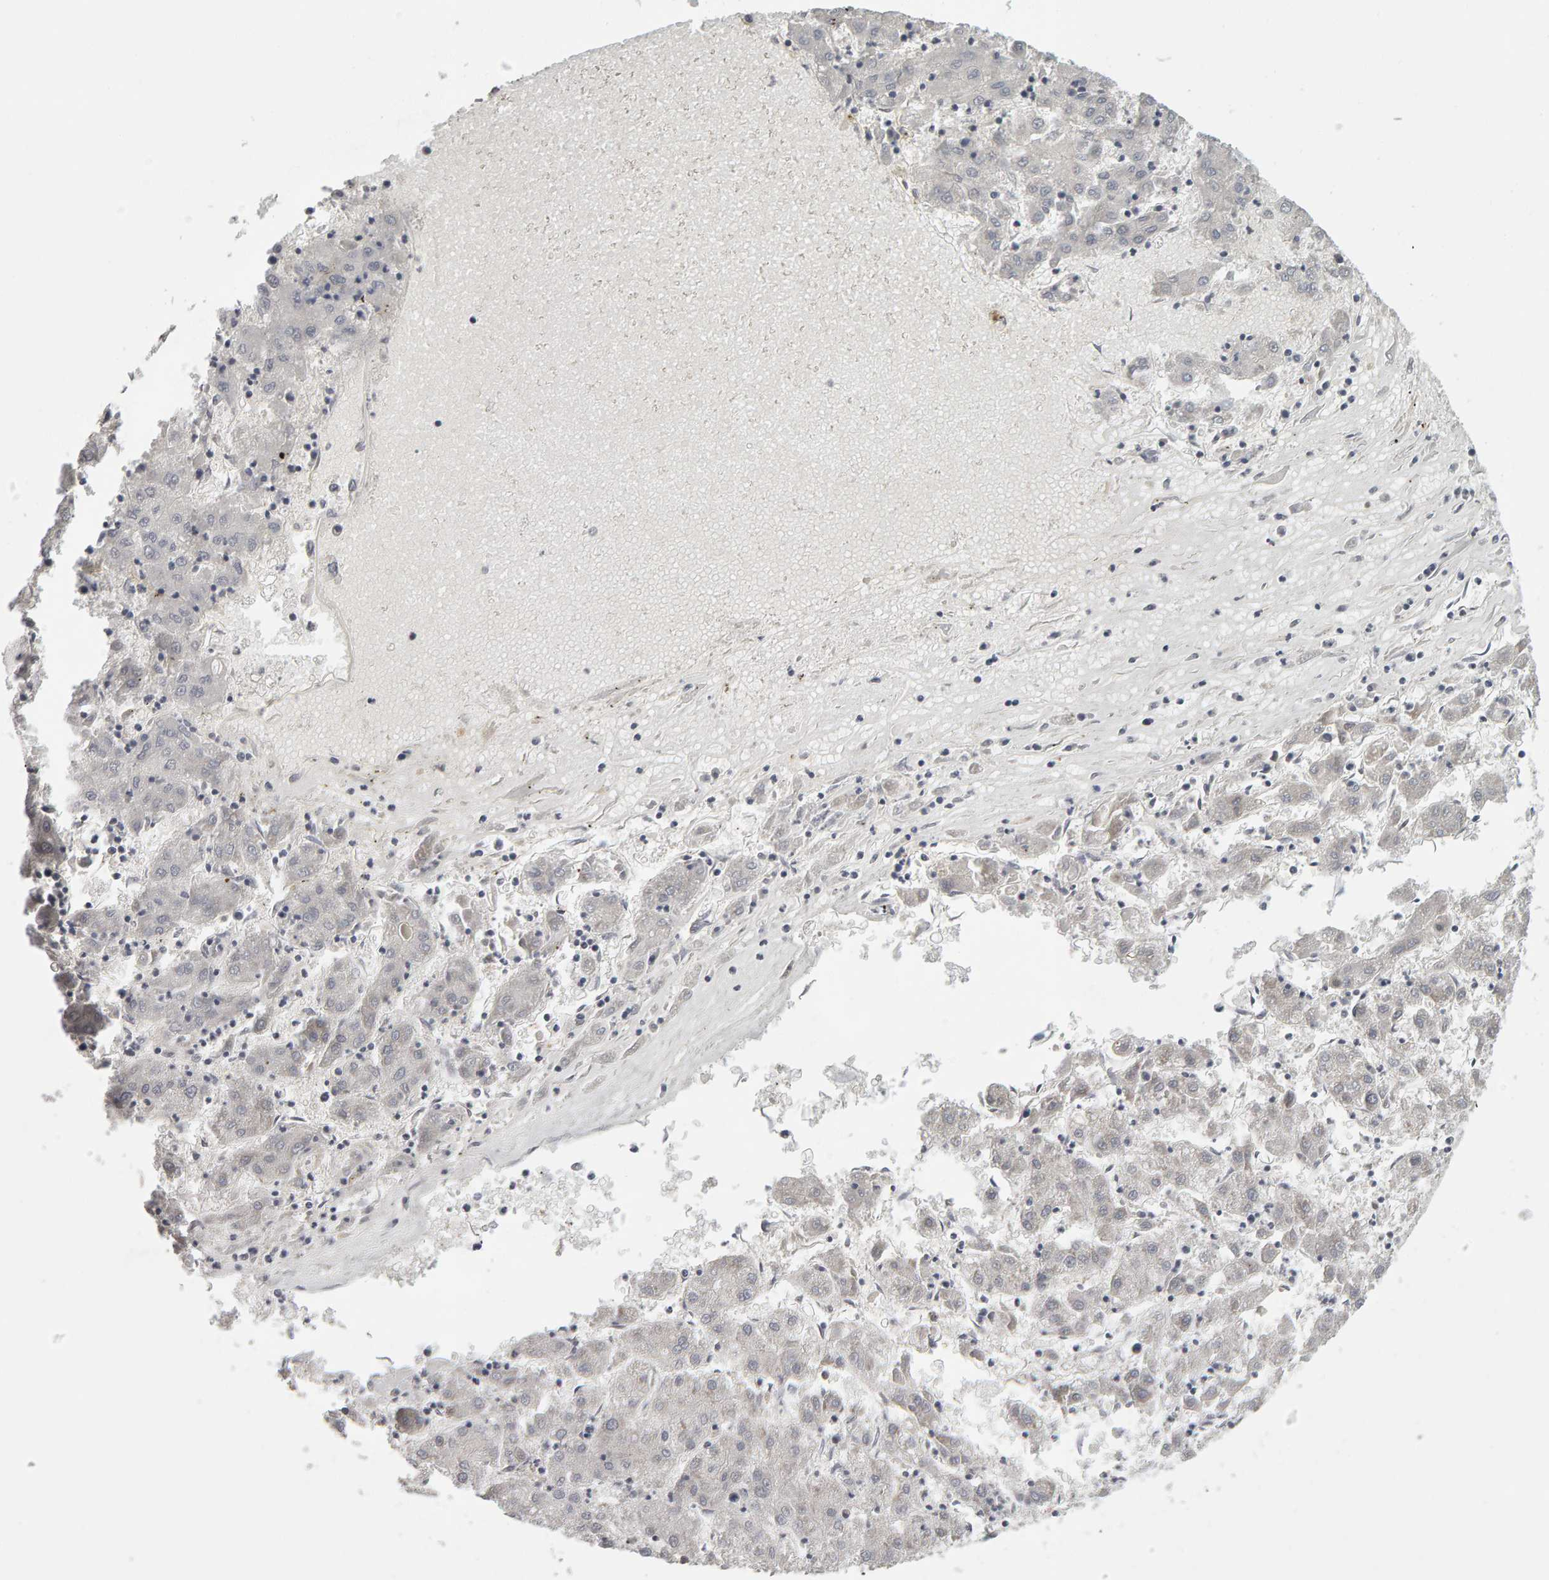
{"staining": {"intensity": "negative", "quantity": "none", "location": "none"}, "tissue": "liver cancer", "cell_type": "Tumor cells", "image_type": "cancer", "snomed": [{"axis": "morphology", "description": "Carcinoma, Hepatocellular, NOS"}, {"axis": "topography", "description": "Liver"}], "caption": "Liver cancer (hepatocellular carcinoma) was stained to show a protein in brown. There is no significant staining in tumor cells.", "gene": "TEFM", "patient": {"sex": "male", "age": 72}}